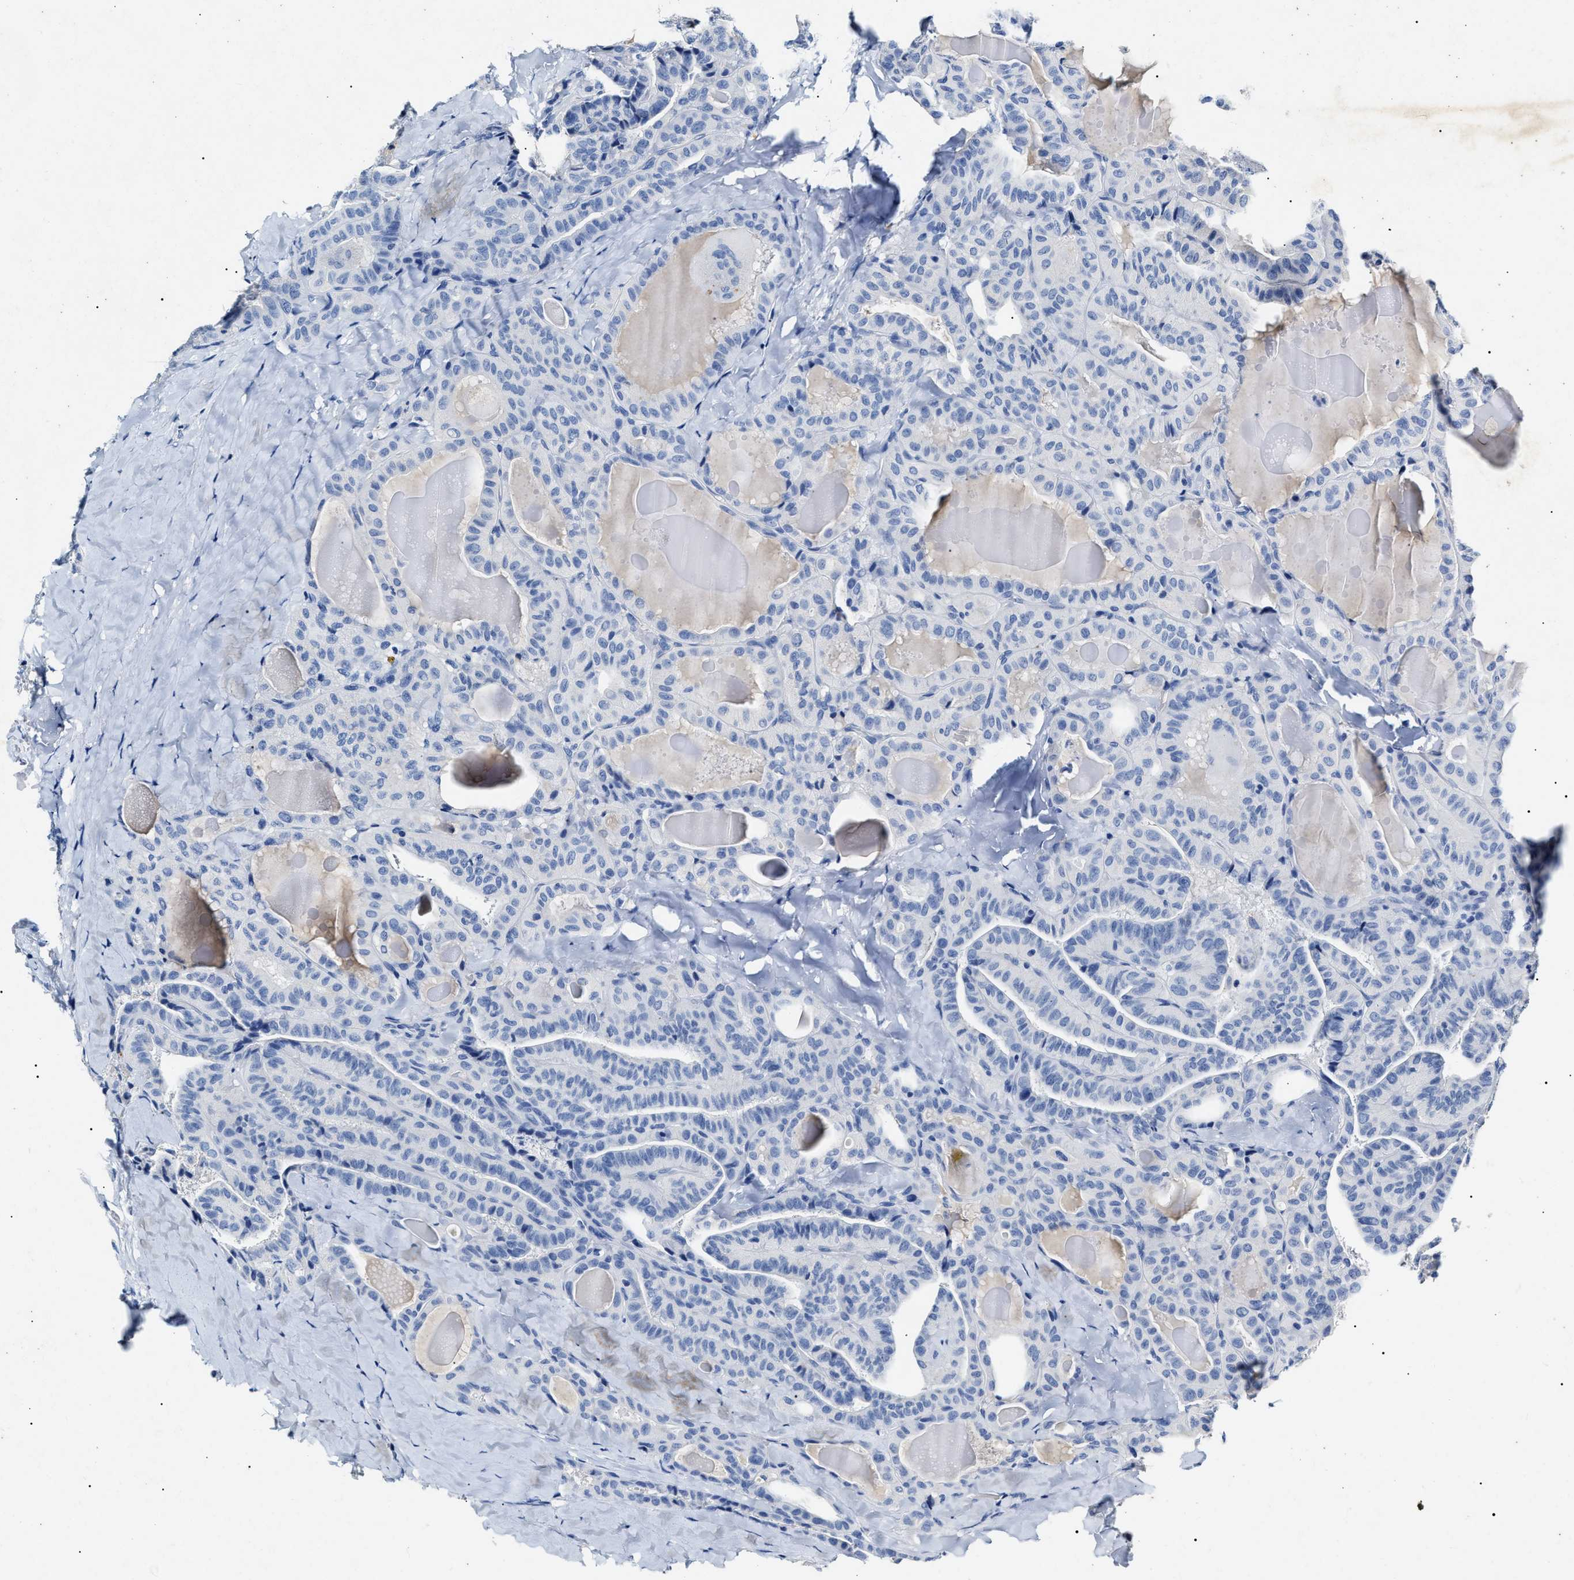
{"staining": {"intensity": "negative", "quantity": "none", "location": "none"}, "tissue": "thyroid cancer", "cell_type": "Tumor cells", "image_type": "cancer", "snomed": [{"axis": "morphology", "description": "Papillary adenocarcinoma, NOS"}, {"axis": "topography", "description": "Thyroid gland"}], "caption": "There is no significant positivity in tumor cells of thyroid cancer (papillary adenocarcinoma).", "gene": "LRRC8E", "patient": {"sex": "male", "age": 77}}